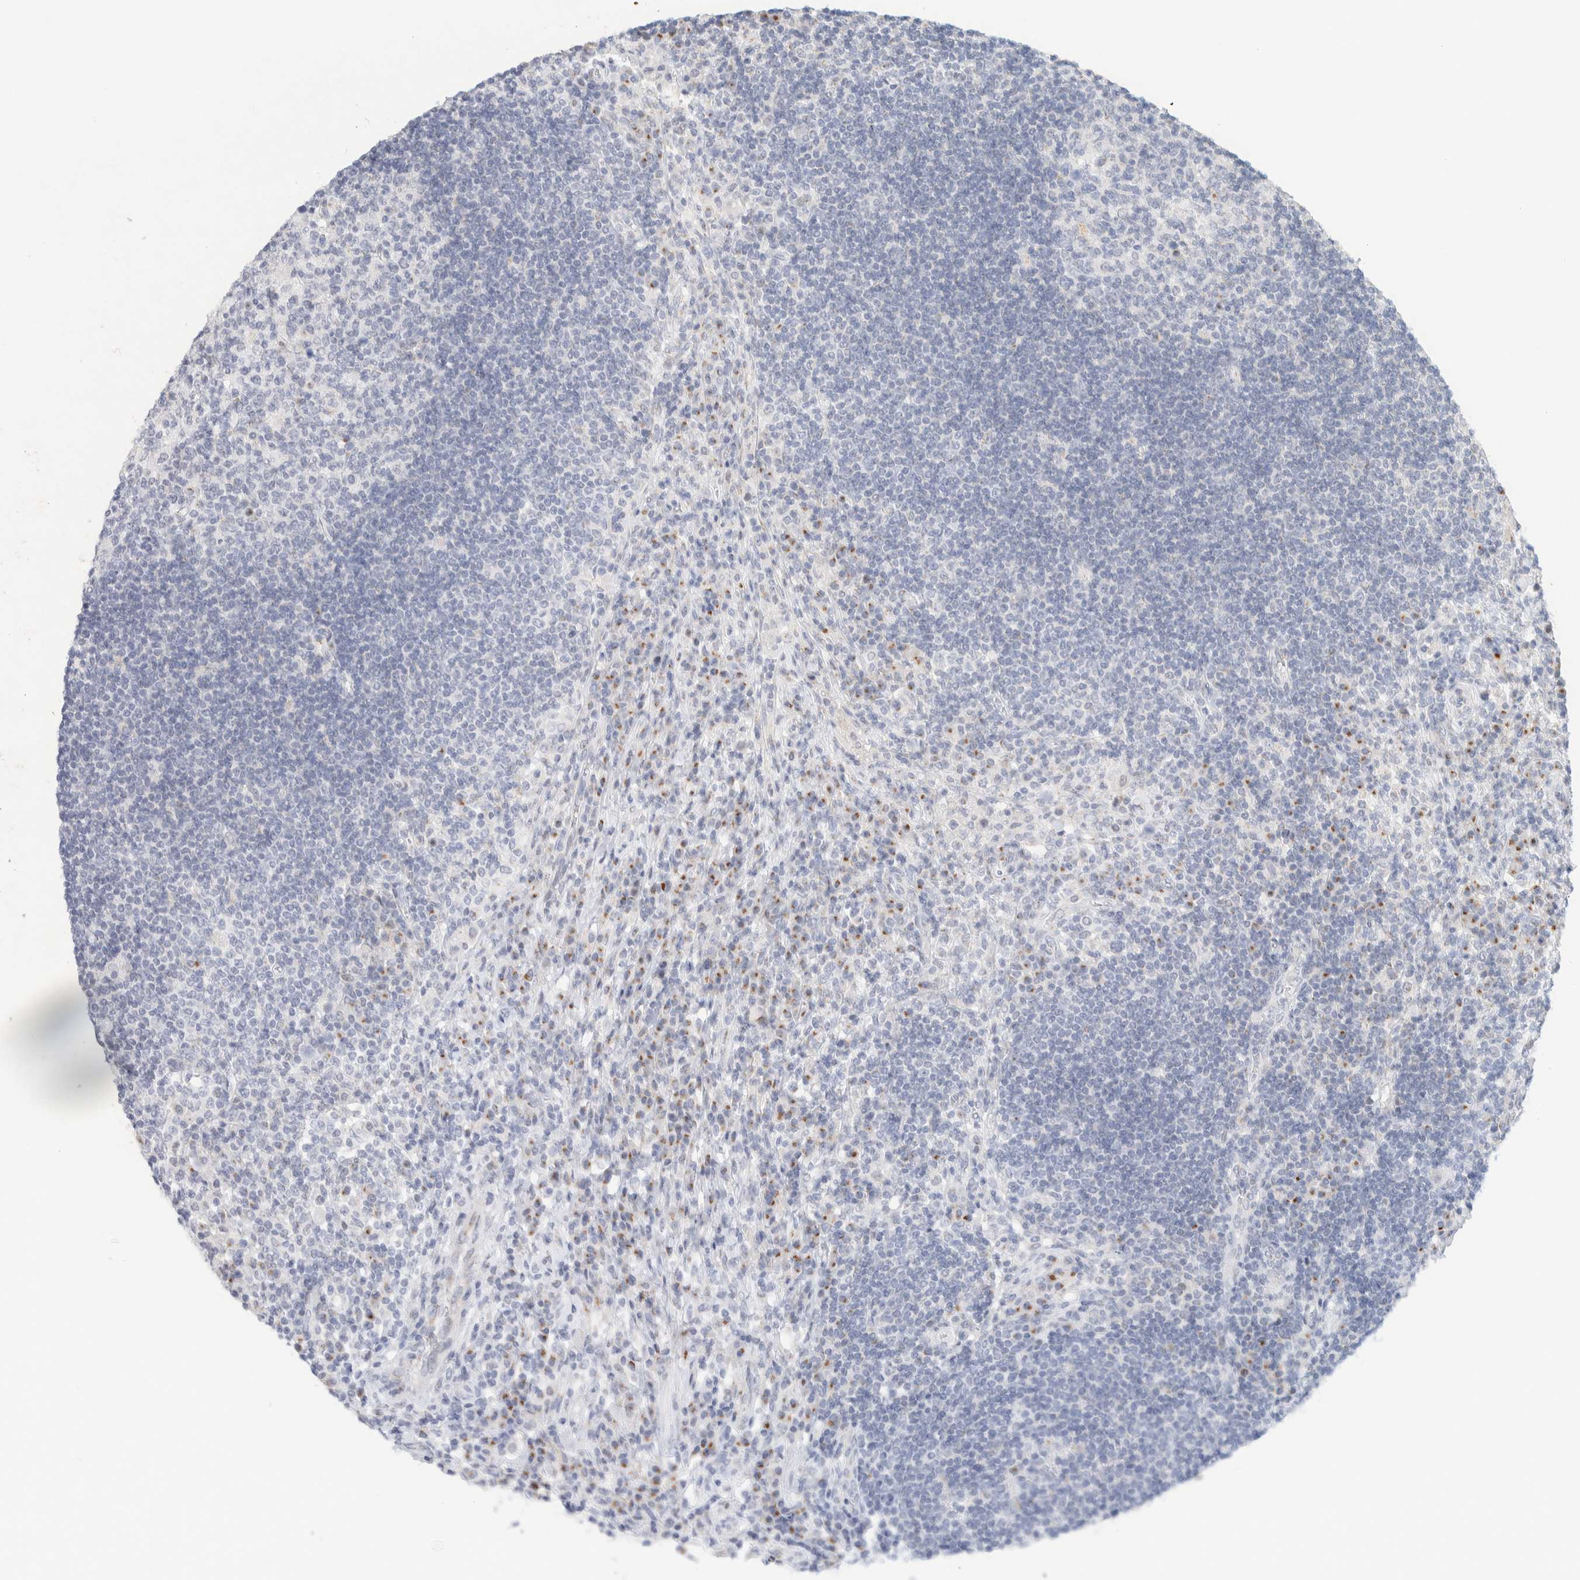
{"staining": {"intensity": "negative", "quantity": "none", "location": "none"}, "tissue": "lymph node", "cell_type": "Germinal center cells", "image_type": "normal", "snomed": [{"axis": "morphology", "description": "Normal tissue, NOS"}, {"axis": "topography", "description": "Lymph node"}], "caption": "High magnification brightfield microscopy of benign lymph node stained with DAB (brown) and counterstained with hematoxylin (blue): germinal center cells show no significant staining. (Brightfield microscopy of DAB immunohistochemistry at high magnification).", "gene": "SPNS3", "patient": {"sex": "female", "age": 53}}